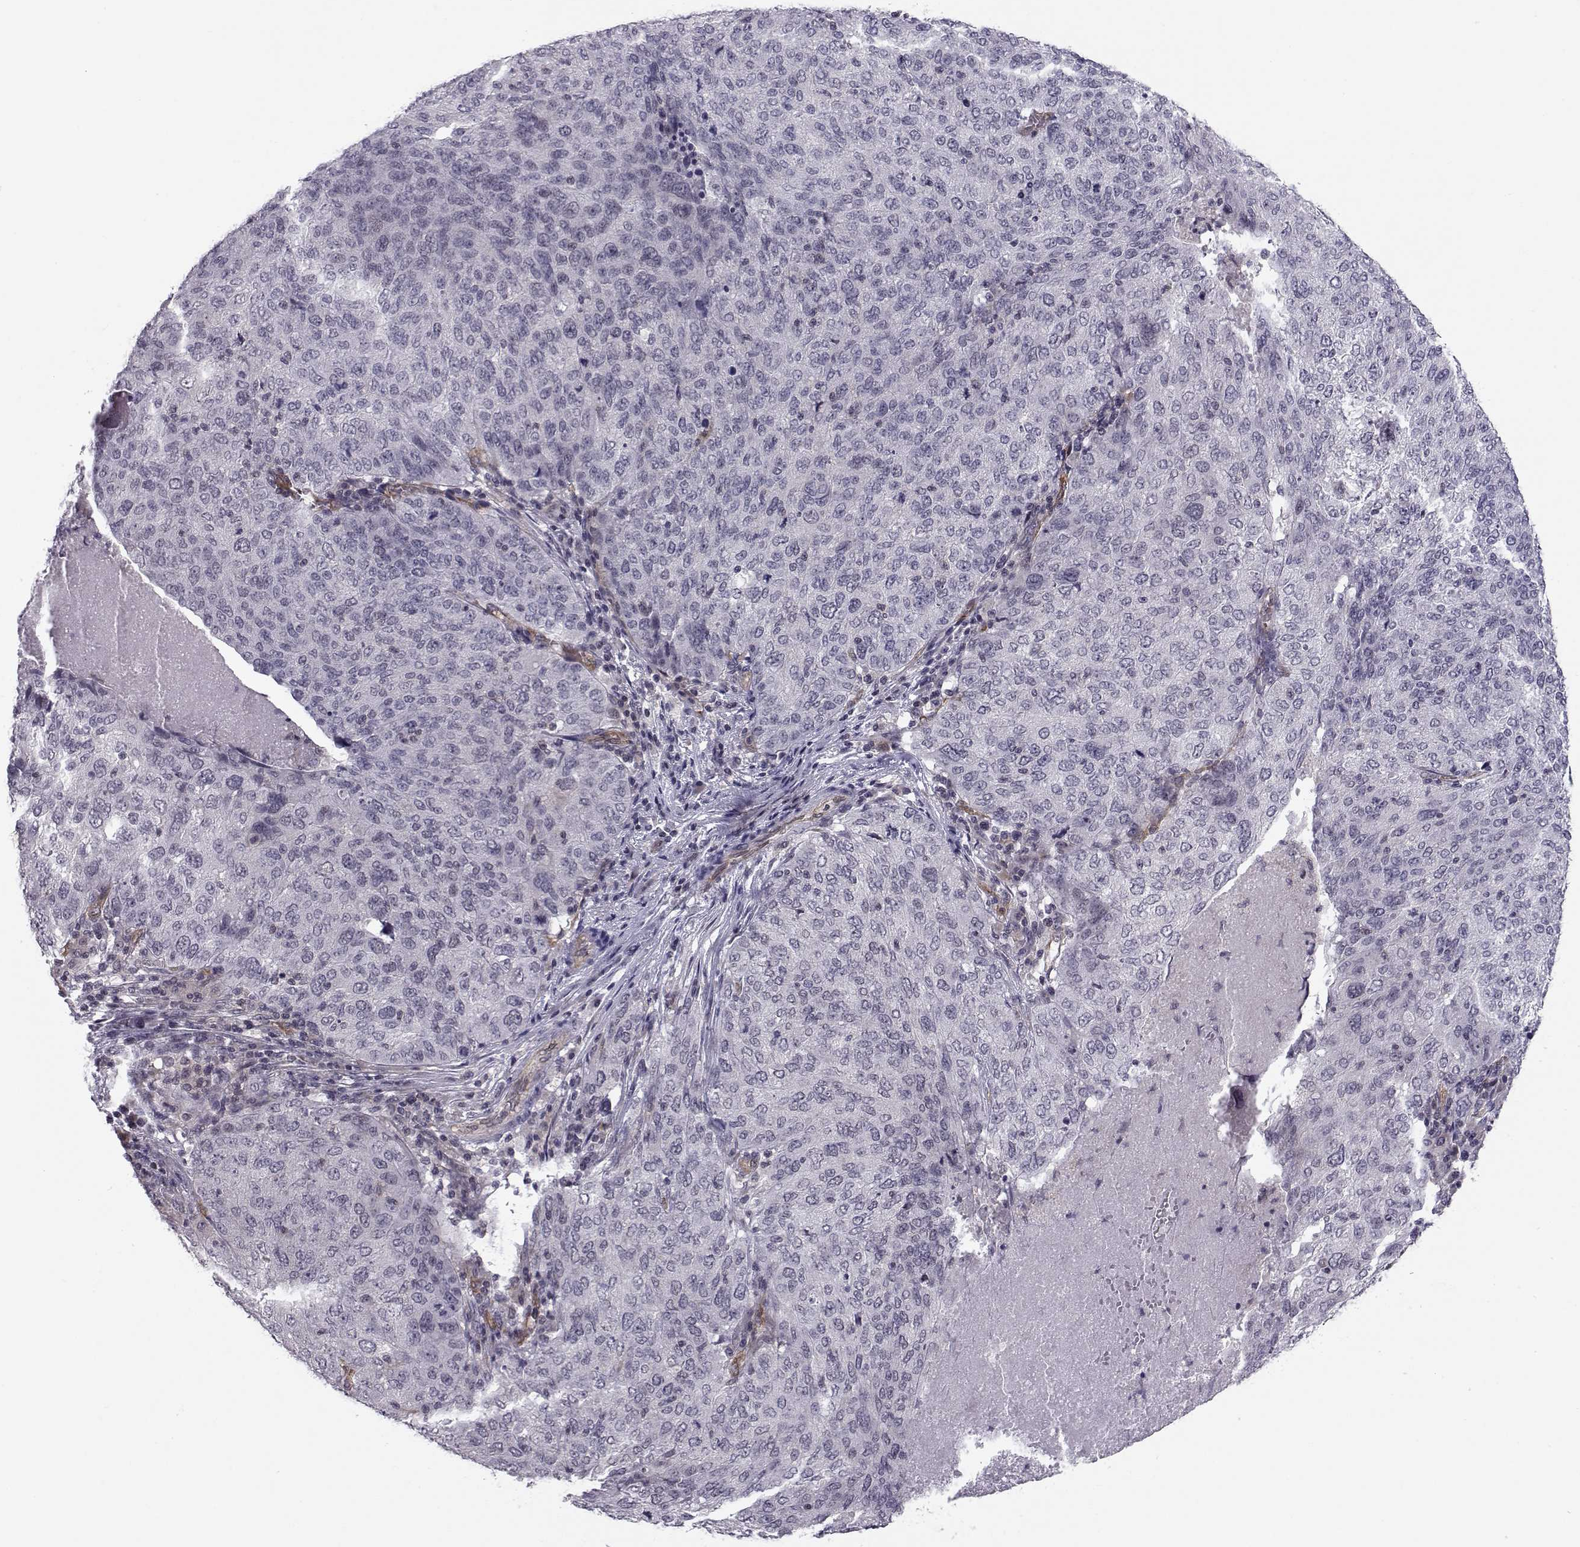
{"staining": {"intensity": "negative", "quantity": "none", "location": "none"}, "tissue": "ovarian cancer", "cell_type": "Tumor cells", "image_type": "cancer", "snomed": [{"axis": "morphology", "description": "Carcinoma, endometroid"}, {"axis": "topography", "description": "Ovary"}], "caption": "The photomicrograph reveals no staining of tumor cells in ovarian cancer (endometroid carcinoma).", "gene": "KIF13B", "patient": {"sex": "female", "age": 58}}